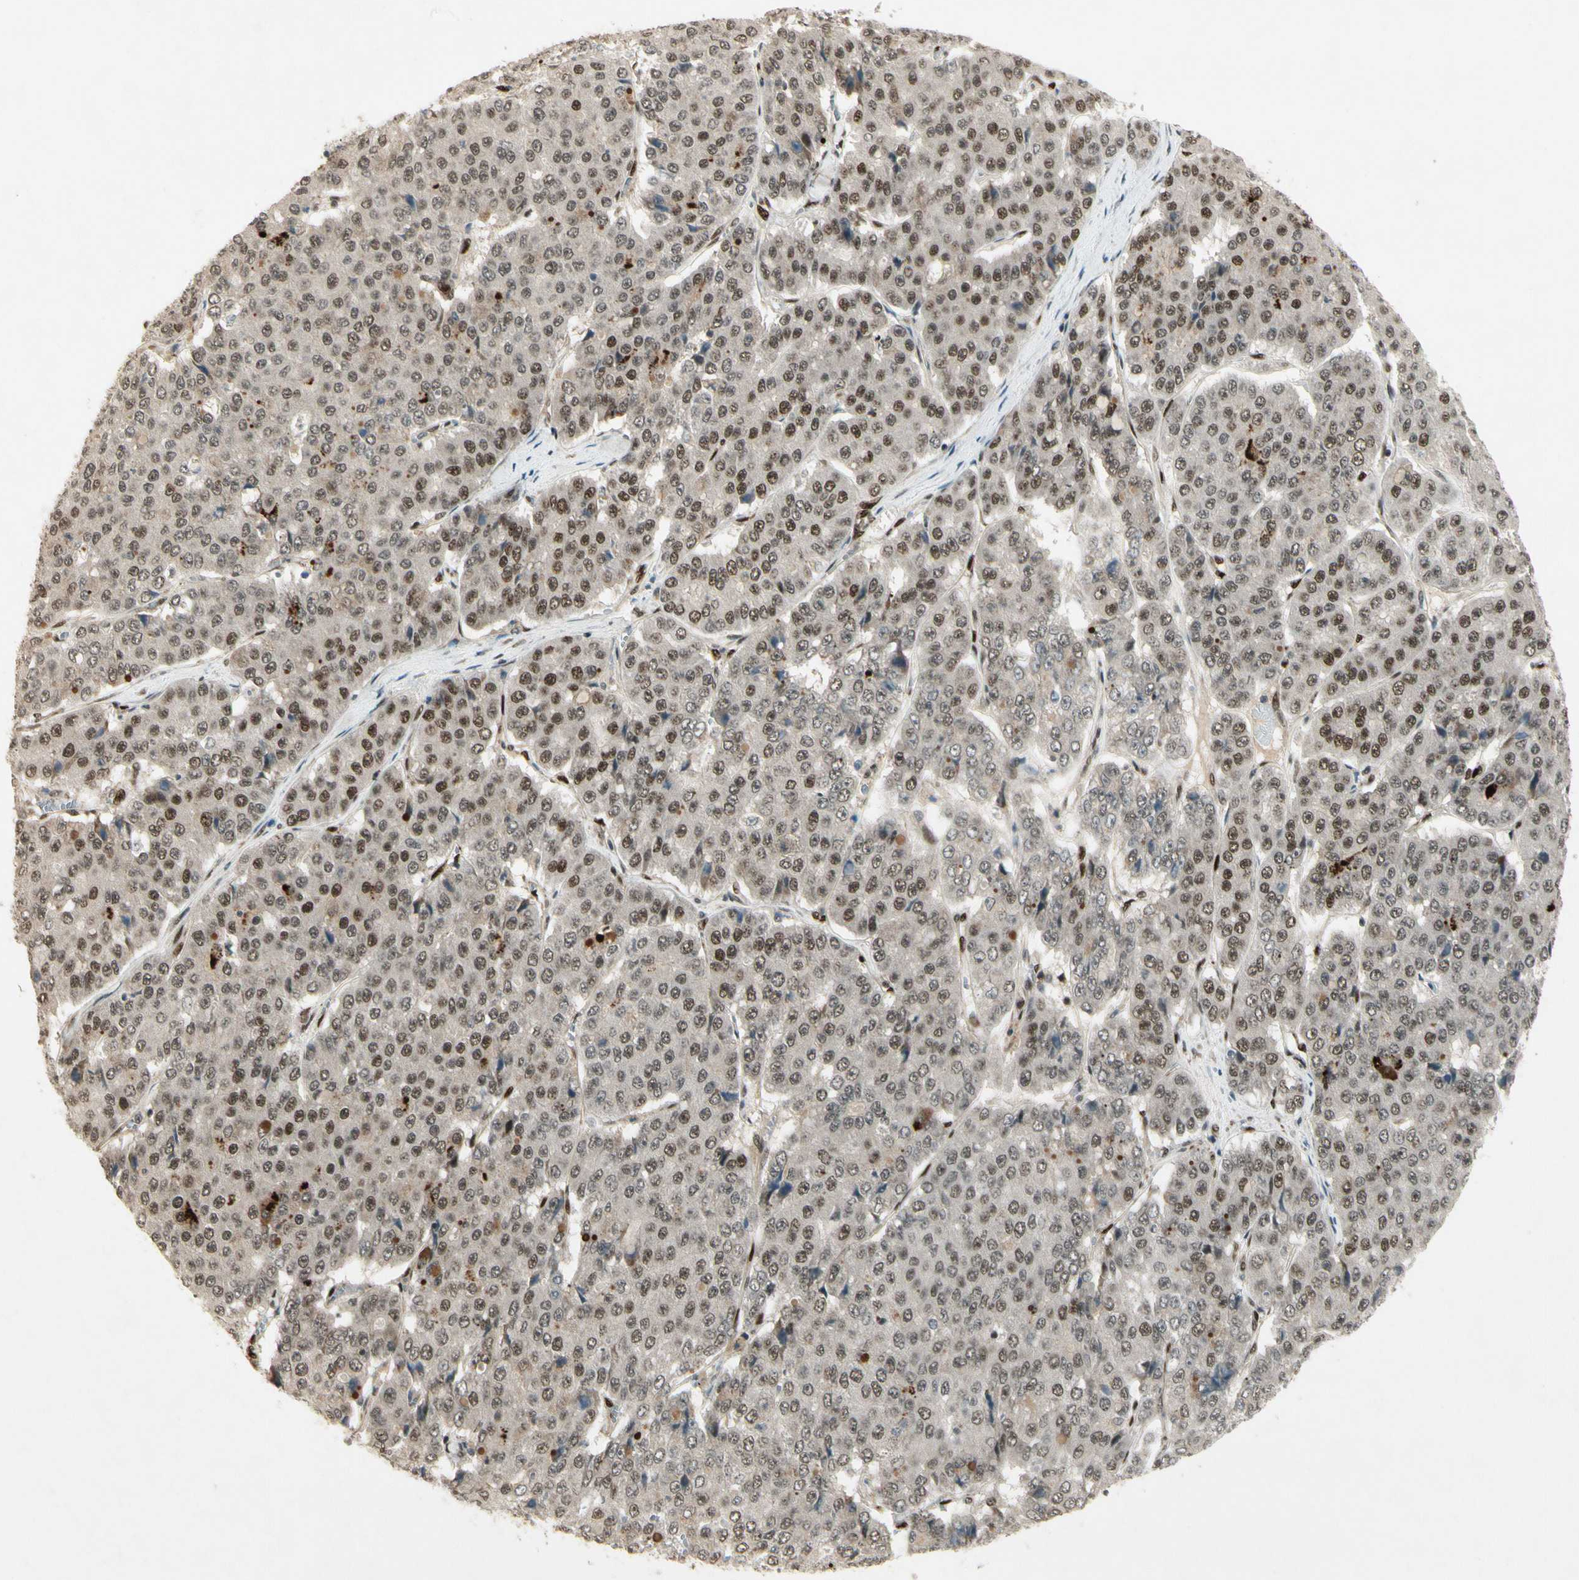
{"staining": {"intensity": "moderate", "quantity": "25%-75%", "location": "nuclear"}, "tissue": "pancreatic cancer", "cell_type": "Tumor cells", "image_type": "cancer", "snomed": [{"axis": "morphology", "description": "Adenocarcinoma, NOS"}, {"axis": "topography", "description": "Pancreas"}], "caption": "An image showing moderate nuclear expression in approximately 25%-75% of tumor cells in pancreatic adenocarcinoma, as visualized by brown immunohistochemical staining.", "gene": "CDK11A", "patient": {"sex": "male", "age": 50}}